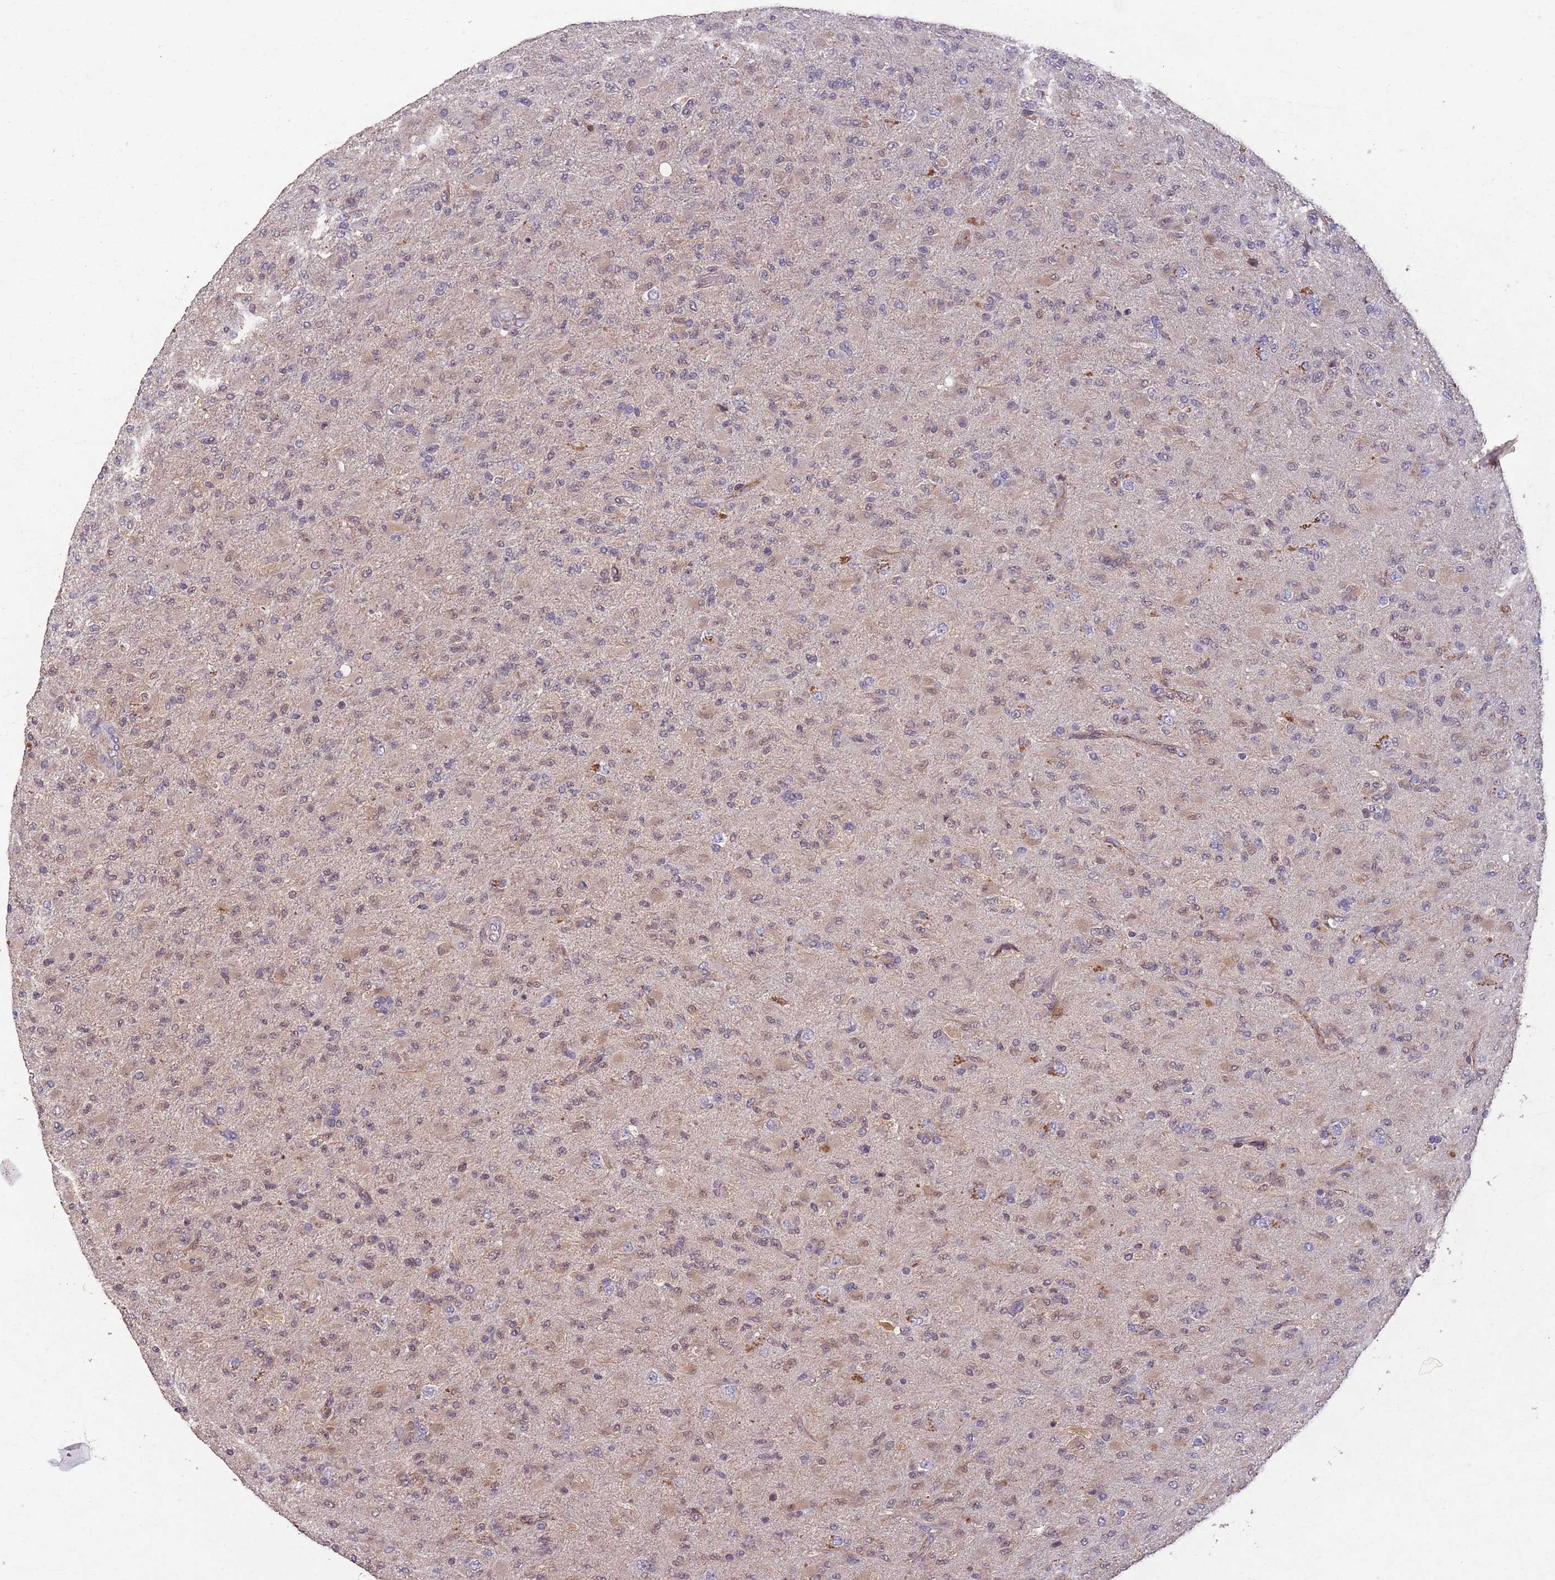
{"staining": {"intensity": "weak", "quantity": "25%-75%", "location": "cytoplasmic/membranous,nuclear"}, "tissue": "glioma", "cell_type": "Tumor cells", "image_type": "cancer", "snomed": [{"axis": "morphology", "description": "Glioma, malignant, Low grade"}, {"axis": "topography", "description": "Brain"}], "caption": "Immunohistochemistry (DAB (3,3'-diaminobenzidine)) staining of human low-grade glioma (malignant) displays weak cytoplasmic/membranous and nuclear protein positivity in about 25%-75% of tumor cells.", "gene": "ZNF639", "patient": {"sex": "male", "age": 65}}